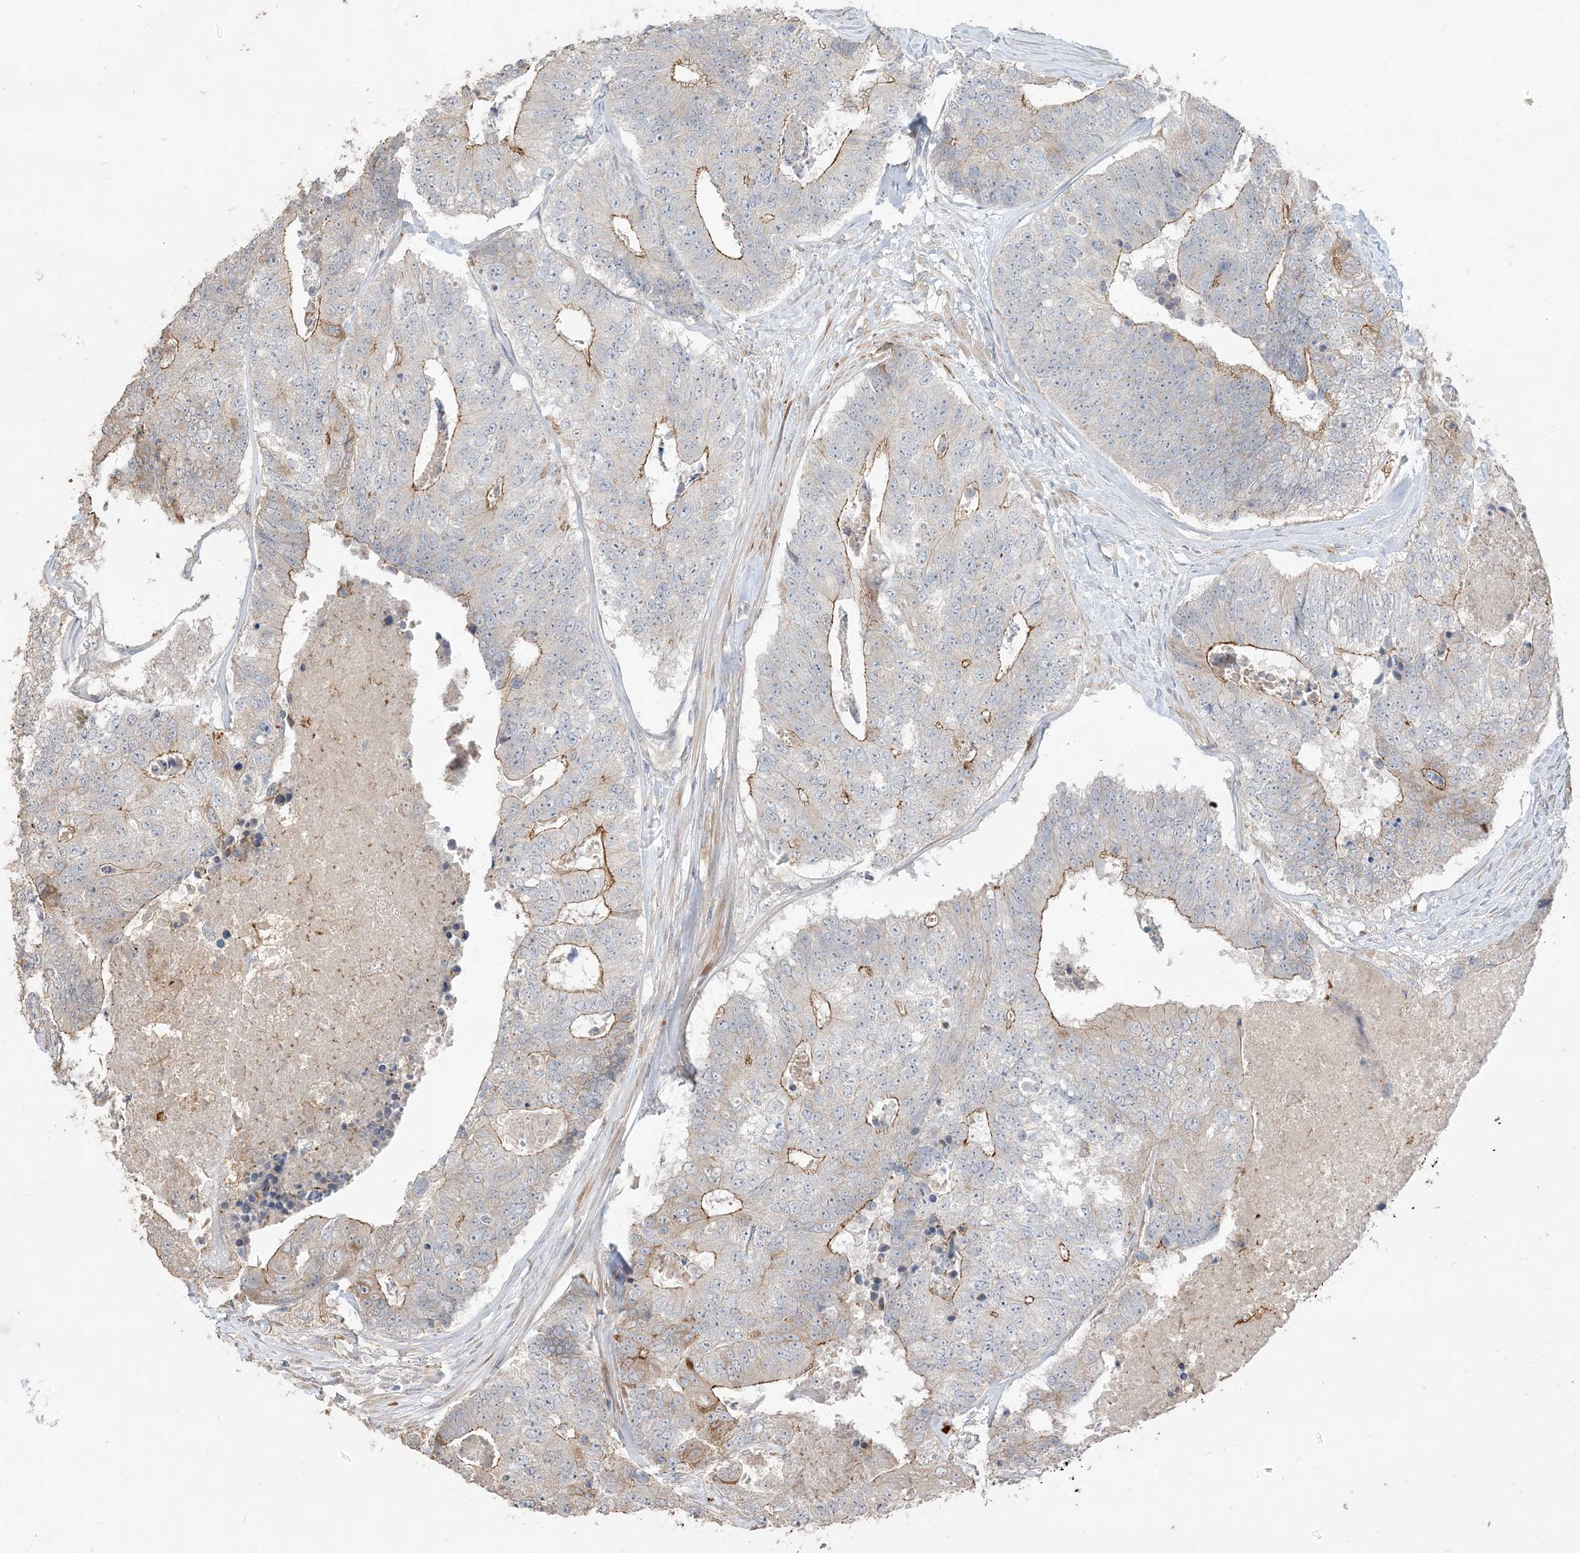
{"staining": {"intensity": "moderate", "quantity": "25%-75%", "location": "cytoplasmic/membranous"}, "tissue": "colorectal cancer", "cell_type": "Tumor cells", "image_type": "cancer", "snomed": [{"axis": "morphology", "description": "Adenocarcinoma, NOS"}, {"axis": "topography", "description": "Colon"}], "caption": "IHC (DAB (3,3'-diaminobenzidine)) staining of human colorectal adenocarcinoma demonstrates moderate cytoplasmic/membranous protein expression in approximately 25%-75% of tumor cells. Using DAB (brown) and hematoxylin (blue) stains, captured at high magnification using brightfield microscopy.", "gene": "RNF175", "patient": {"sex": "female", "age": 67}}